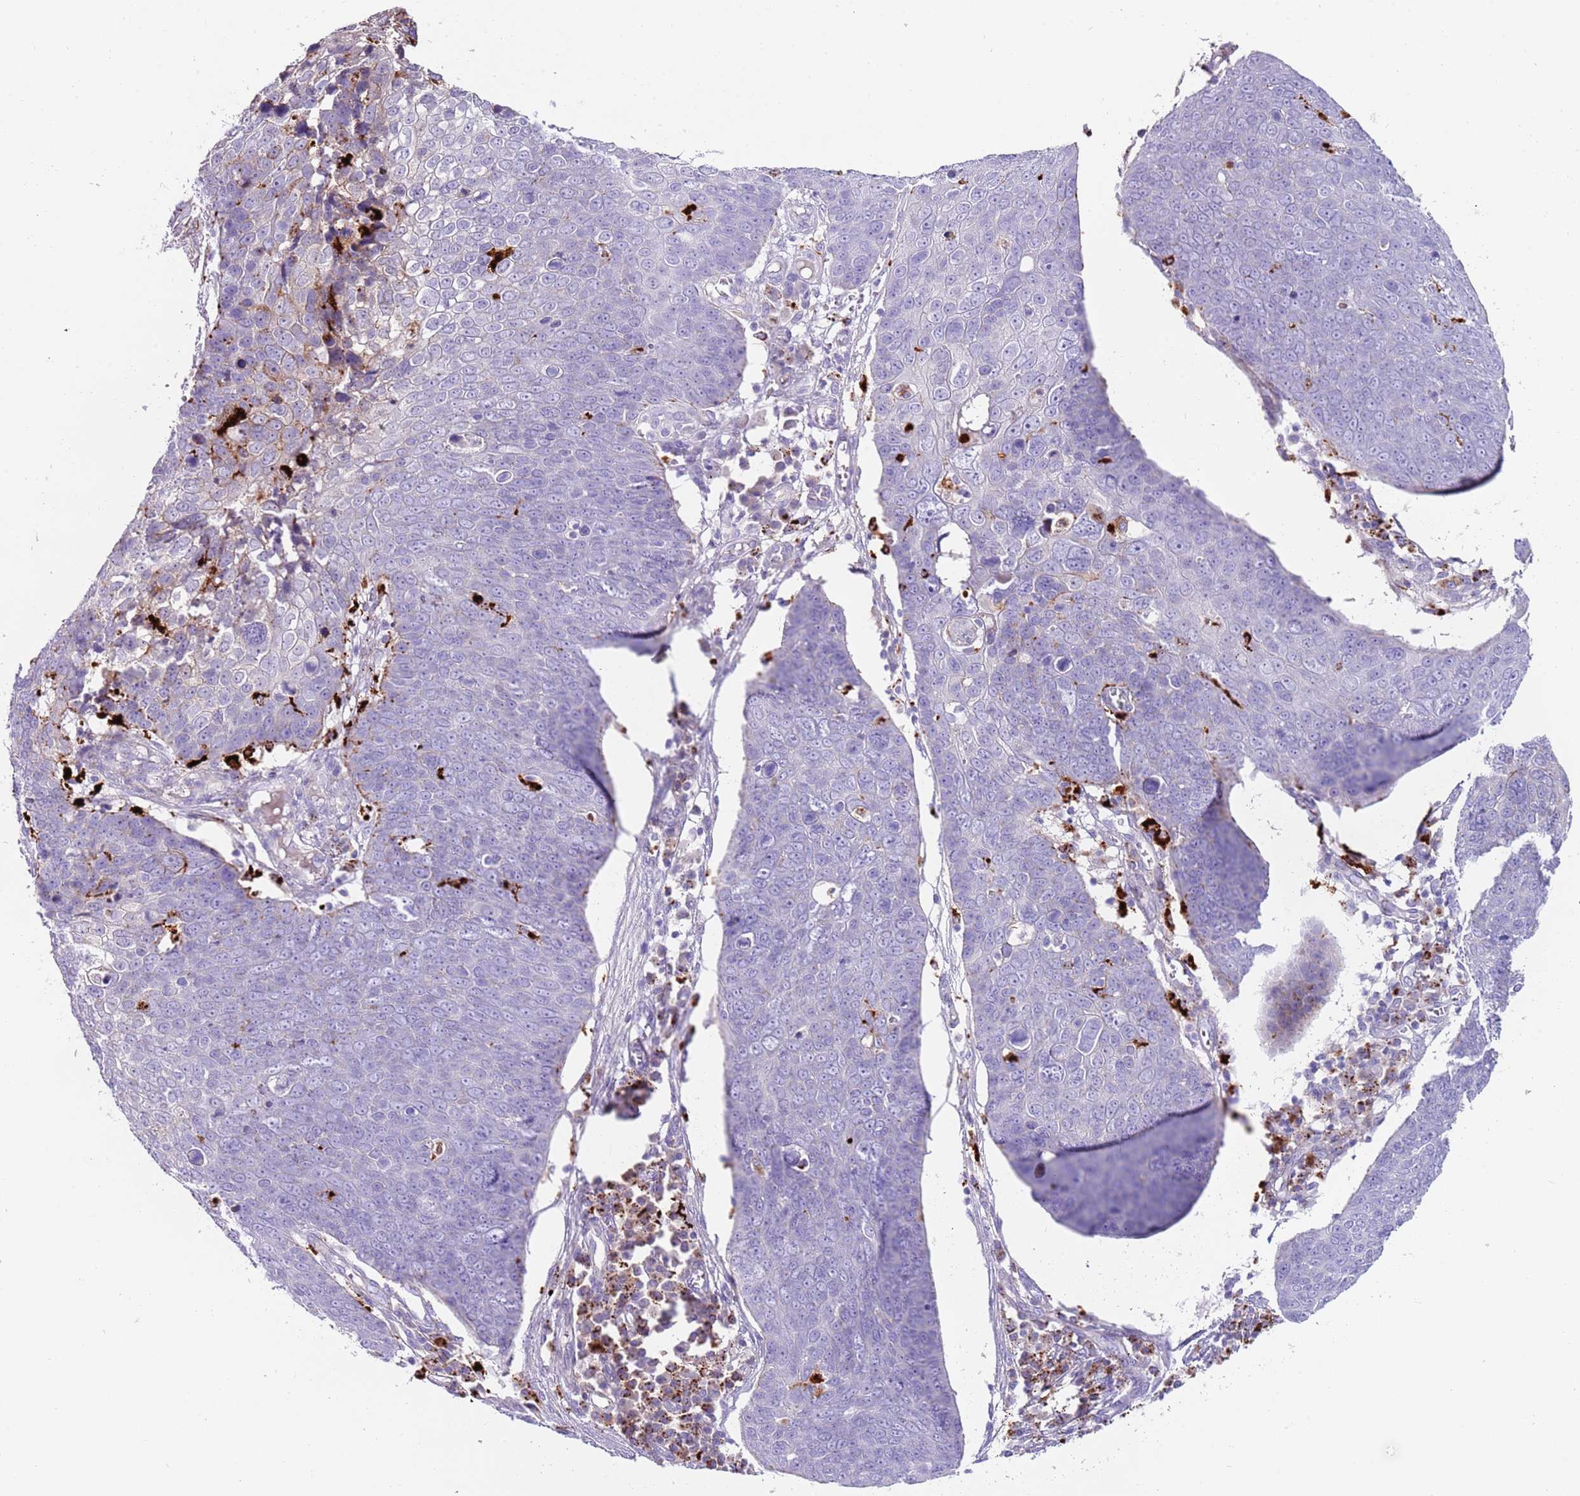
{"staining": {"intensity": "negative", "quantity": "none", "location": "none"}, "tissue": "skin cancer", "cell_type": "Tumor cells", "image_type": "cancer", "snomed": [{"axis": "morphology", "description": "Squamous cell carcinoma, NOS"}, {"axis": "topography", "description": "Skin"}], "caption": "There is no significant staining in tumor cells of skin cancer (squamous cell carcinoma).", "gene": "LRRN3", "patient": {"sex": "male", "age": 71}}